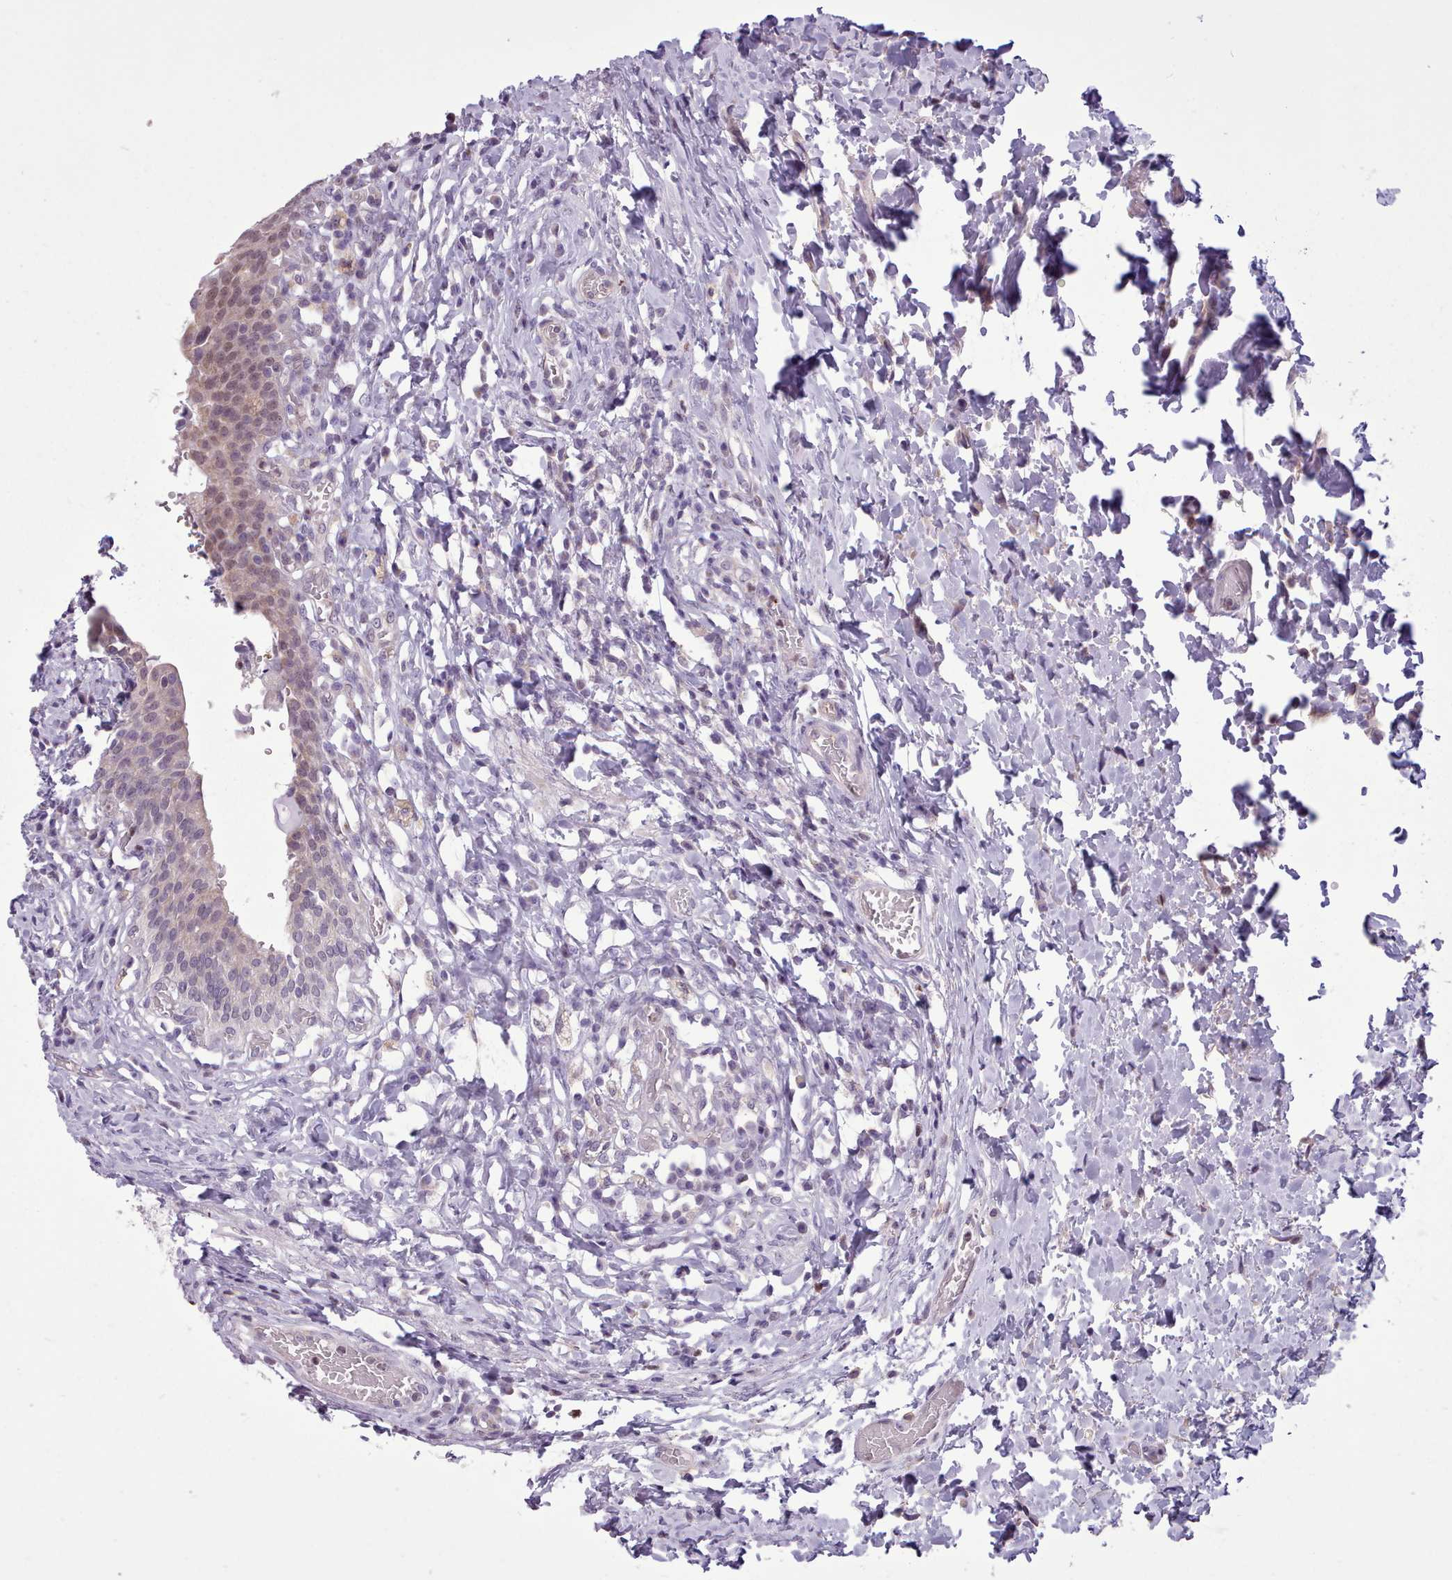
{"staining": {"intensity": "weak", "quantity": "25%-75%", "location": "nuclear"}, "tissue": "urinary bladder", "cell_type": "Urothelial cells", "image_type": "normal", "snomed": [{"axis": "morphology", "description": "Normal tissue, NOS"}, {"axis": "morphology", "description": "Inflammation, NOS"}, {"axis": "topography", "description": "Urinary bladder"}], "caption": "Protein staining demonstrates weak nuclear expression in approximately 25%-75% of urothelial cells in unremarkable urinary bladder.", "gene": "SLURP1", "patient": {"sex": "male", "age": 64}}